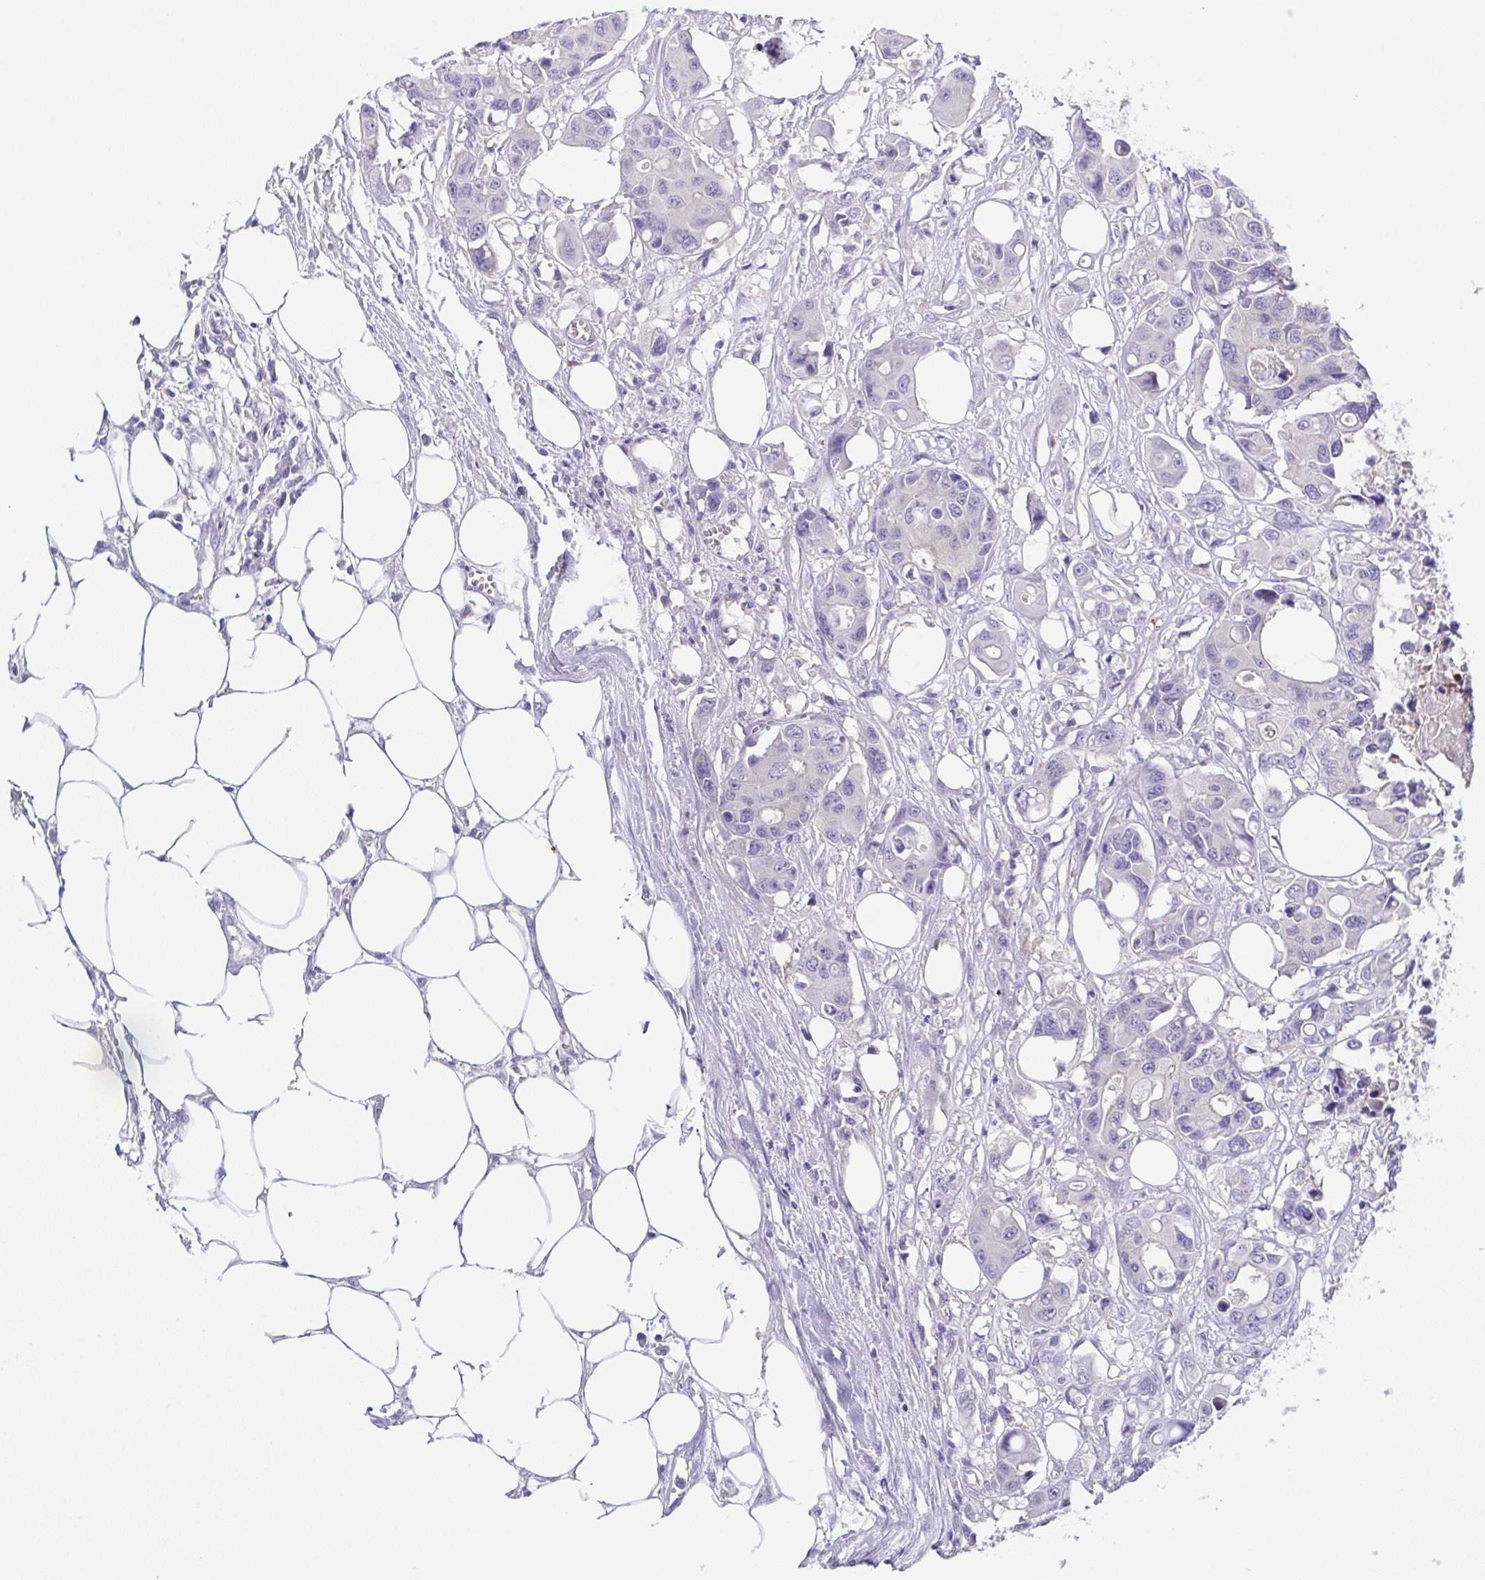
{"staining": {"intensity": "negative", "quantity": "none", "location": "none"}, "tissue": "colorectal cancer", "cell_type": "Tumor cells", "image_type": "cancer", "snomed": [{"axis": "morphology", "description": "Adenocarcinoma, NOS"}, {"axis": "topography", "description": "Colon"}], "caption": "Colorectal cancer was stained to show a protein in brown. There is no significant expression in tumor cells.", "gene": "CFAP97D1", "patient": {"sex": "male", "age": 77}}